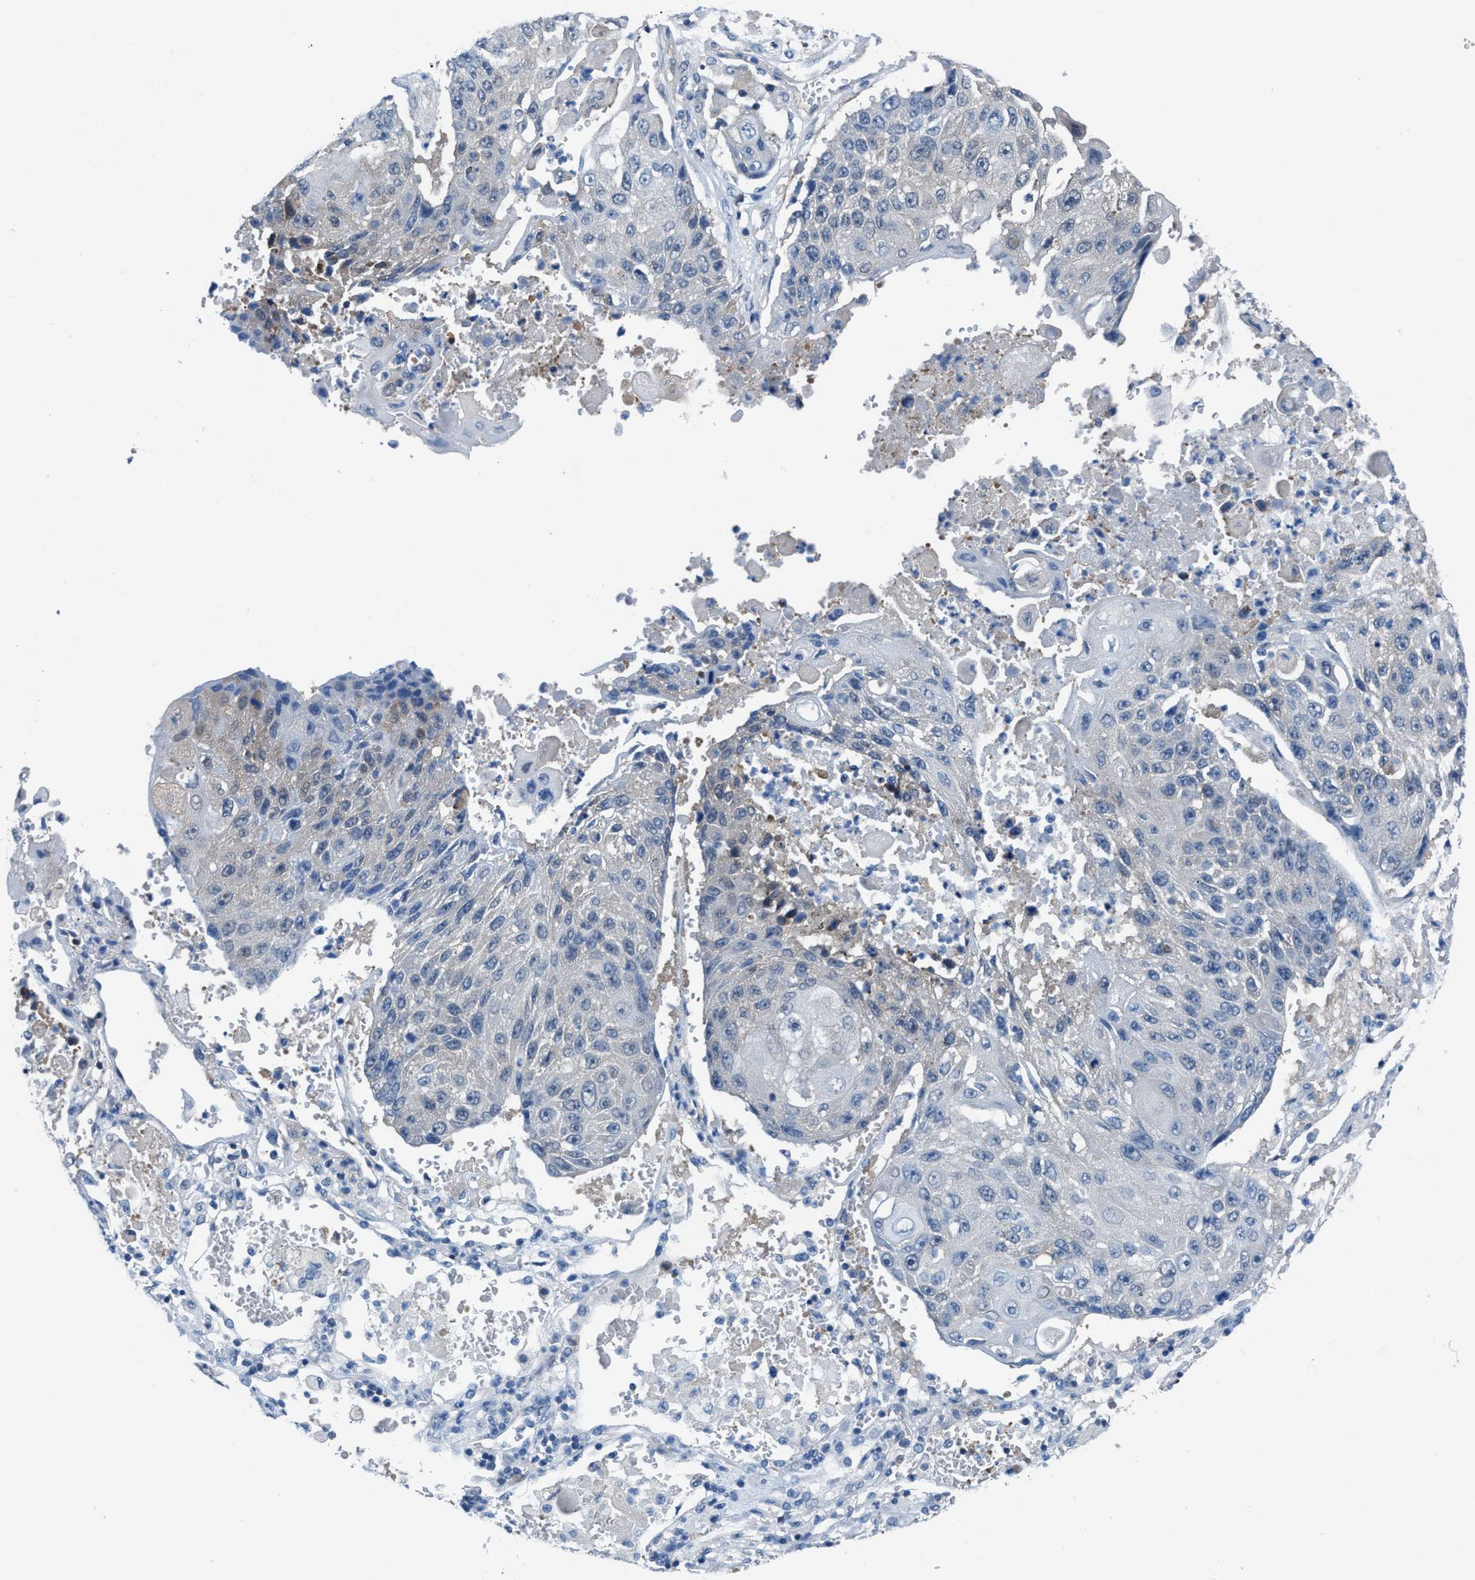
{"staining": {"intensity": "negative", "quantity": "none", "location": "none"}, "tissue": "lung cancer", "cell_type": "Tumor cells", "image_type": "cancer", "snomed": [{"axis": "morphology", "description": "Squamous cell carcinoma, NOS"}, {"axis": "topography", "description": "Lung"}], "caption": "Immunohistochemical staining of squamous cell carcinoma (lung) shows no significant positivity in tumor cells.", "gene": "NUDT5", "patient": {"sex": "male", "age": 61}}